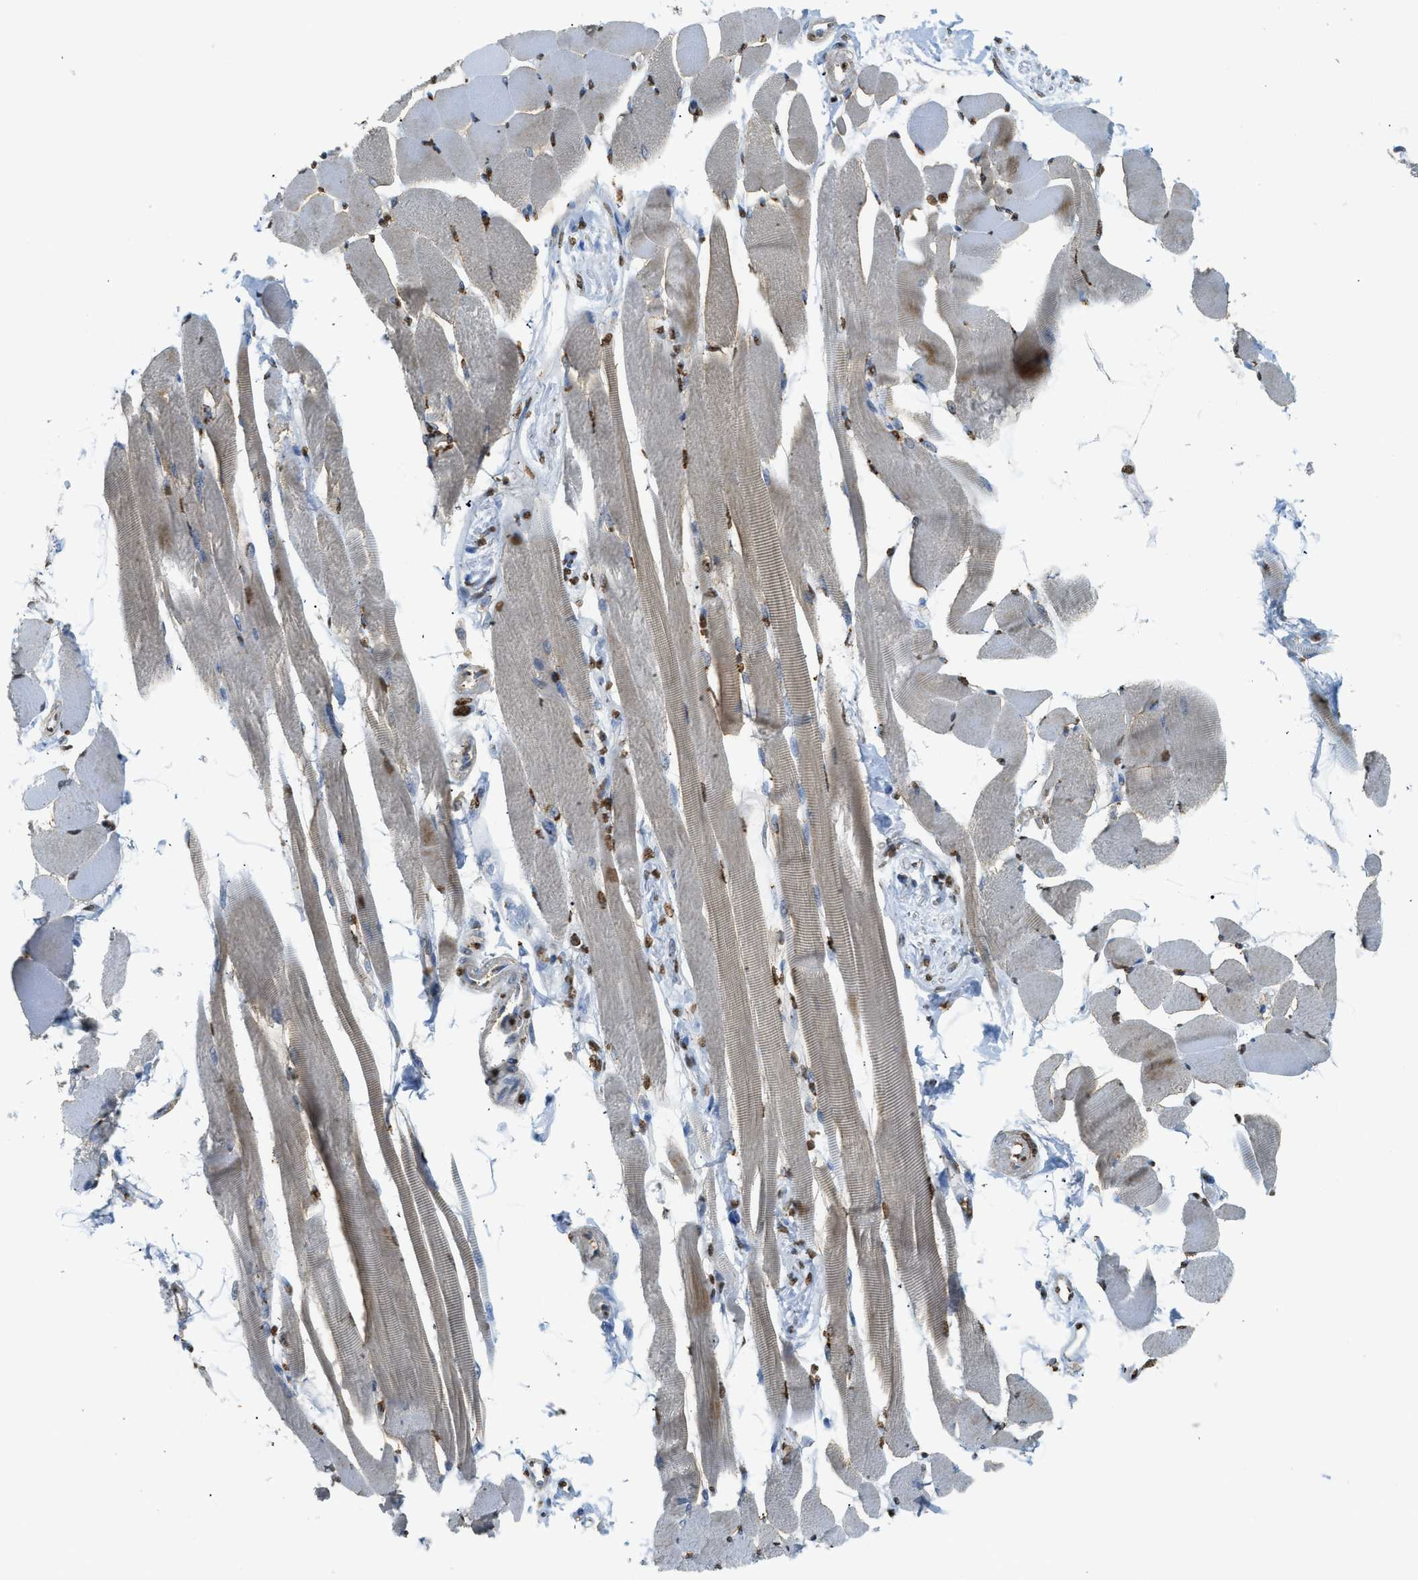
{"staining": {"intensity": "strong", "quantity": "25%-75%", "location": "nuclear"}, "tissue": "skeletal muscle", "cell_type": "Myocytes", "image_type": "normal", "snomed": [{"axis": "morphology", "description": "Normal tissue, NOS"}, {"axis": "topography", "description": "Skeletal muscle"}, {"axis": "topography", "description": "Peripheral nerve tissue"}], "caption": "Protein staining of benign skeletal muscle reveals strong nuclear positivity in about 25%-75% of myocytes.", "gene": "NR5A2", "patient": {"sex": "female", "age": 84}}